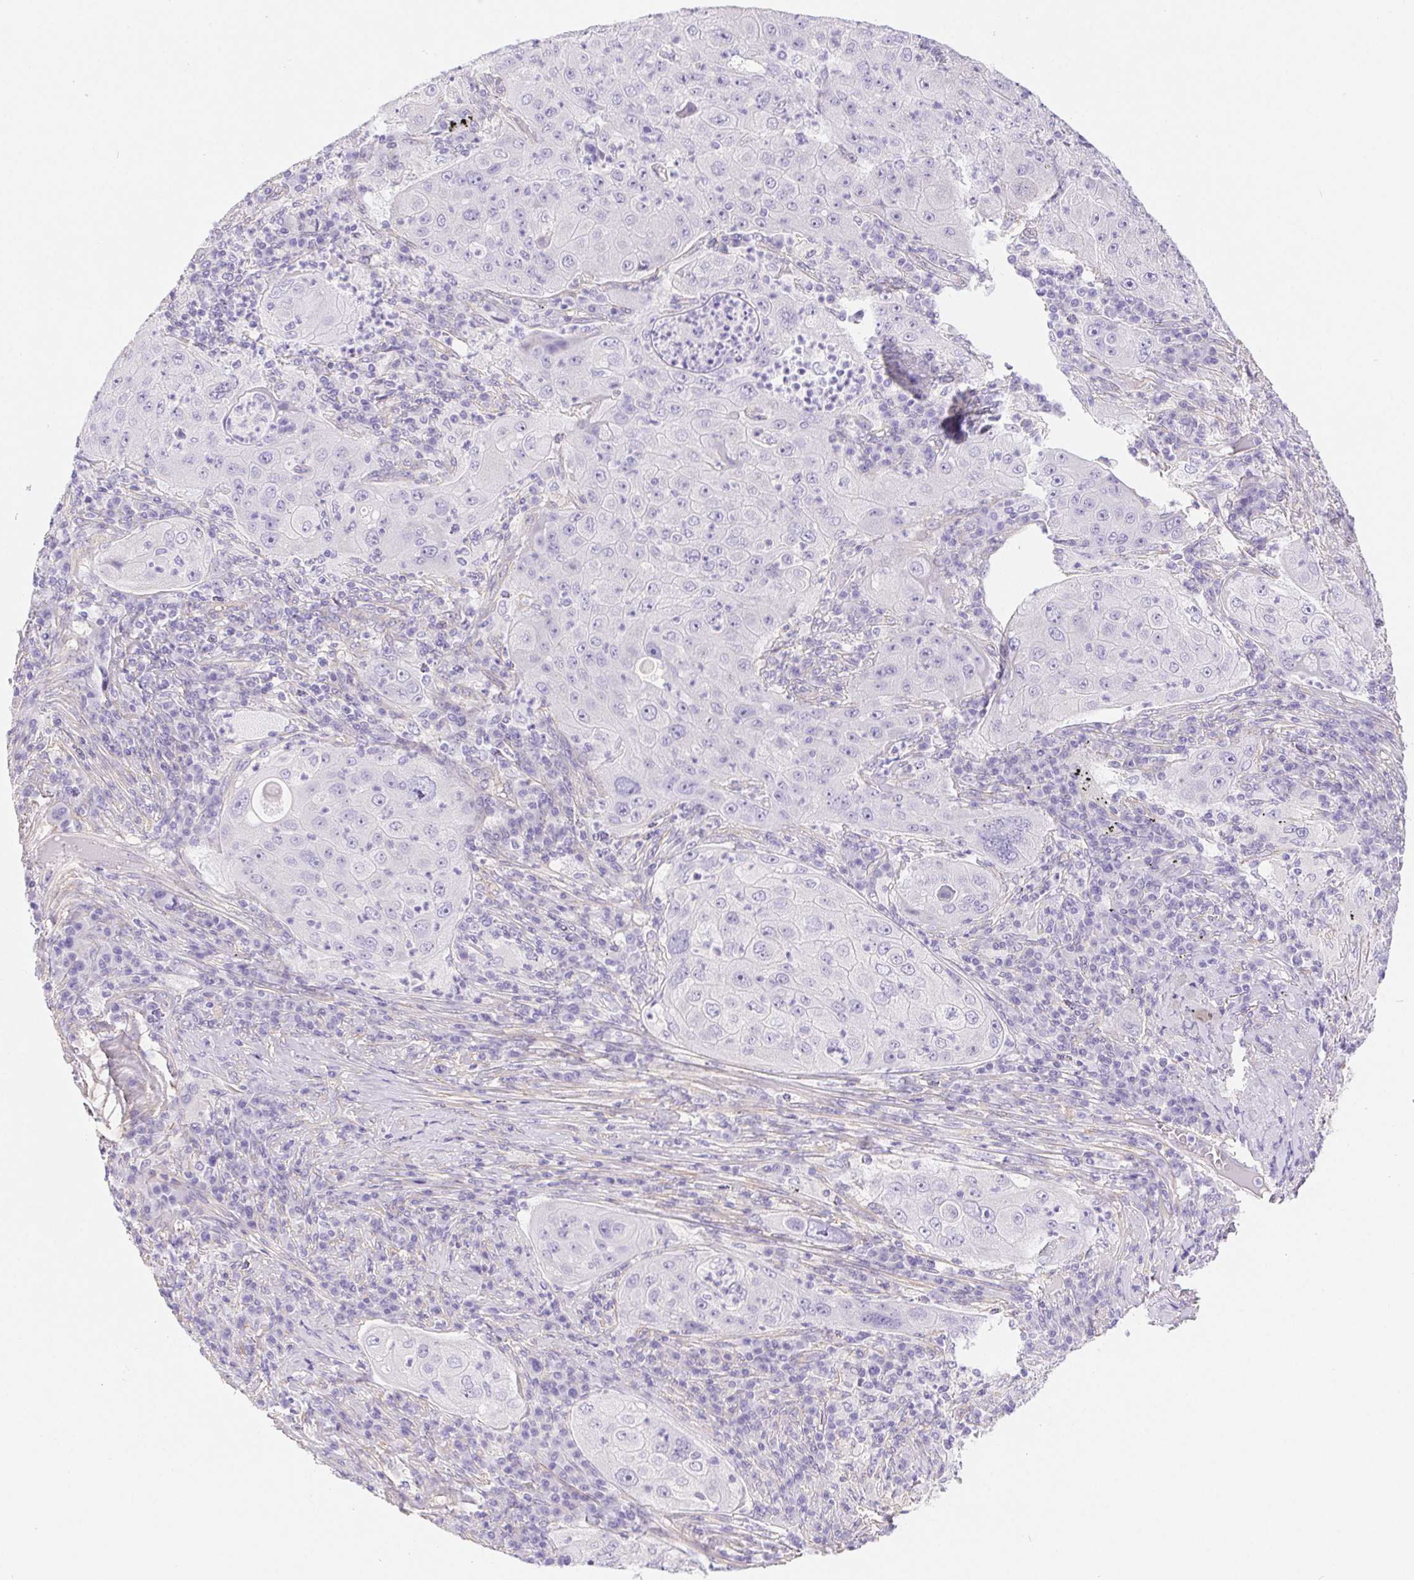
{"staining": {"intensity": "negative", "quantity": "none", "location": "none"}, "tissue": "lung cancer", "cell_type": "Tumor cells", "image_type": "cancer", "snomed": [{"axis": "morphology", "description": "Squamous cell carcinoma, NOS"}, {"axis": "topography", "description": "Lung"}], "caption": "Immunohistochemistry histopathology image of human lung squamous cell carcinoma stained for a protein (brown), which exhibits no expression in tumor cells.", "gene": "PNLIP", "patient": {"sex": "female", "age": 59}}